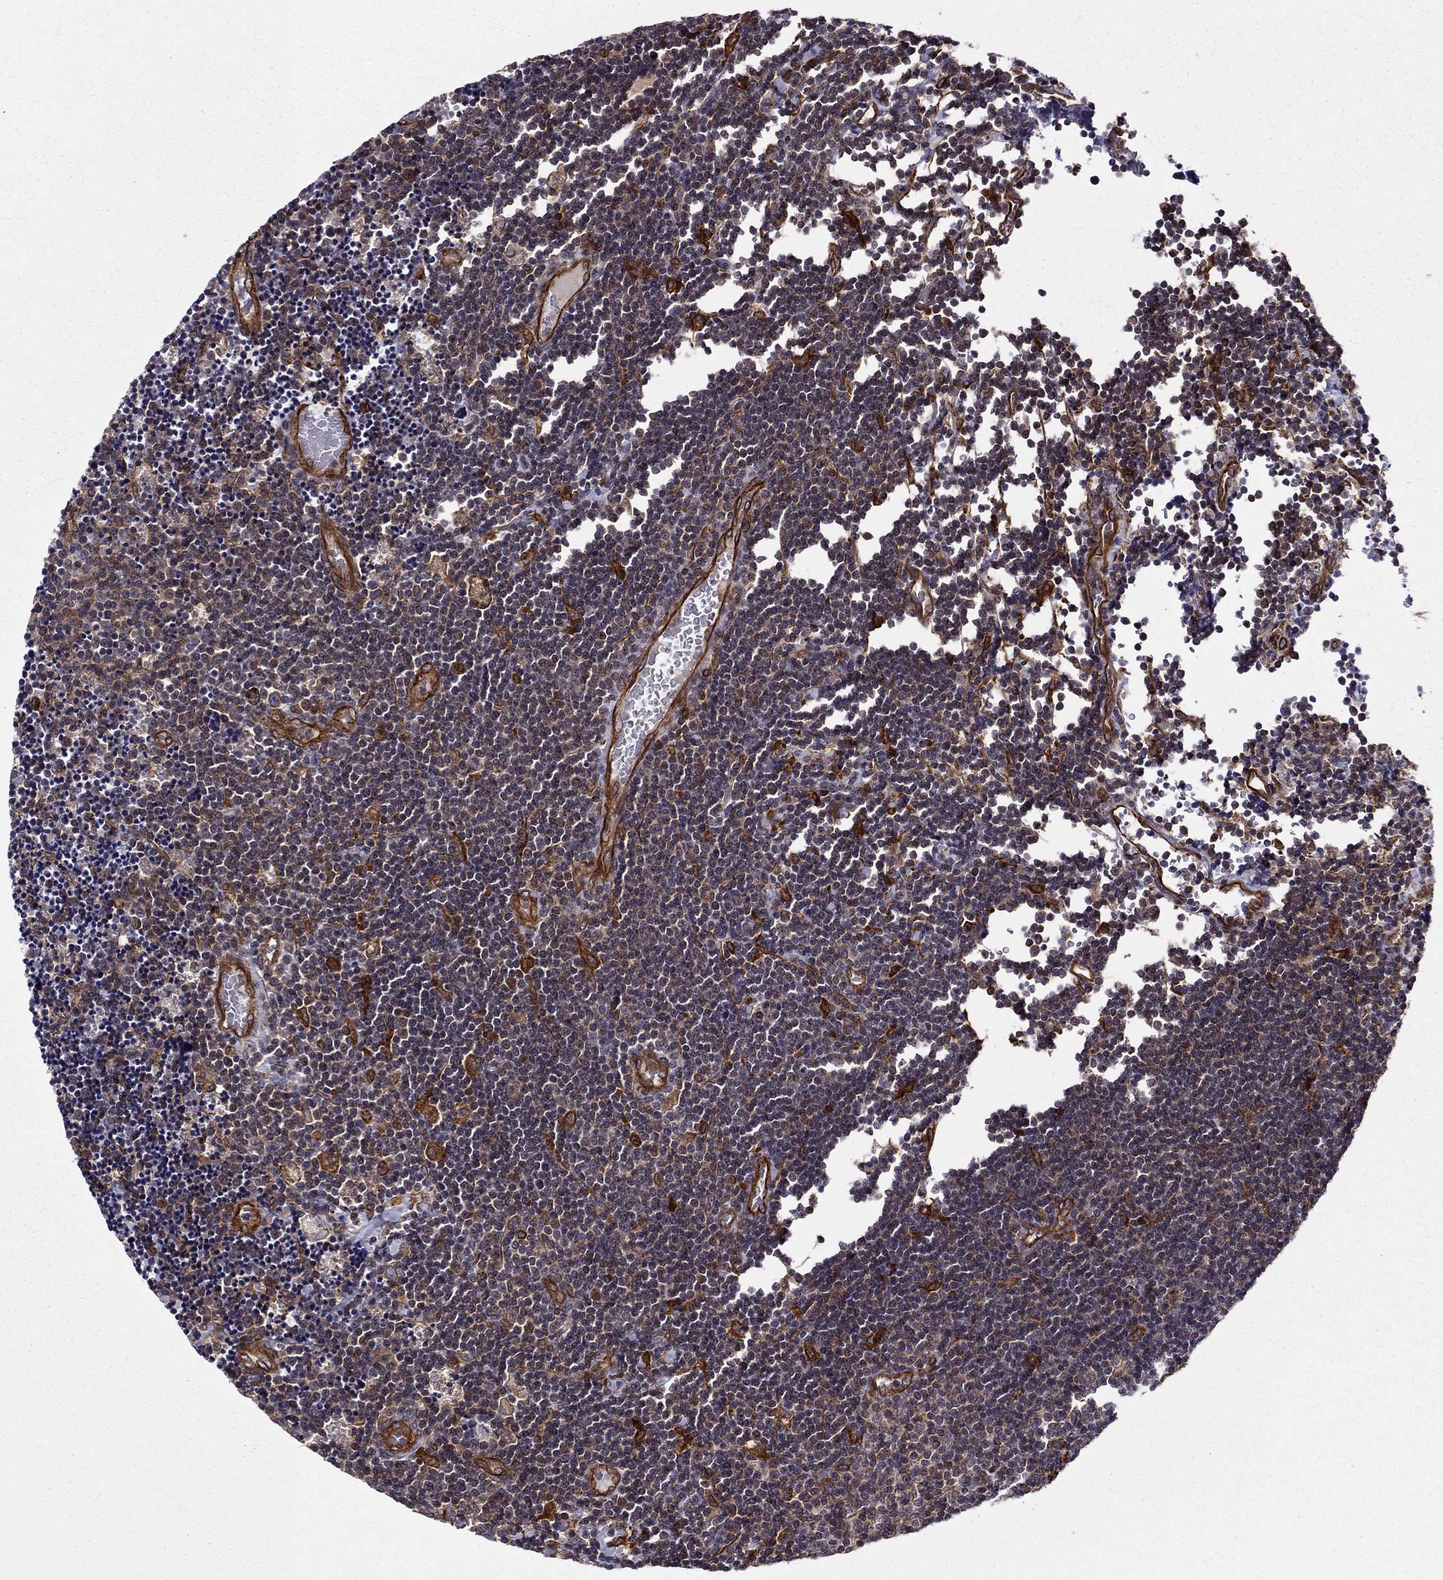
{"staining": {"intensity": "strong", "quantity": "<25%", "location": "cytoplasmic/membranous"}, "tissue": "lymphoma", "cell_type": "Tumor cells", "image_type": "cancer", "snomed": [{"axis": "morphology", "description": "Malignant lymphoma, non-Hodgkin's type, Low grade"}, {"axis": "topography", "description": "Brain"}], "caption": "Immunohistochemical staining of human lymphoma displays medium levels of strong cytoplasmic/membranous protein staining in about <25% of tumor cells. Ihc stains the protein in brown and the nuclei are stained blue.", "gene": "SHMT1", "patient": {"sex": "female", "age": 66}}